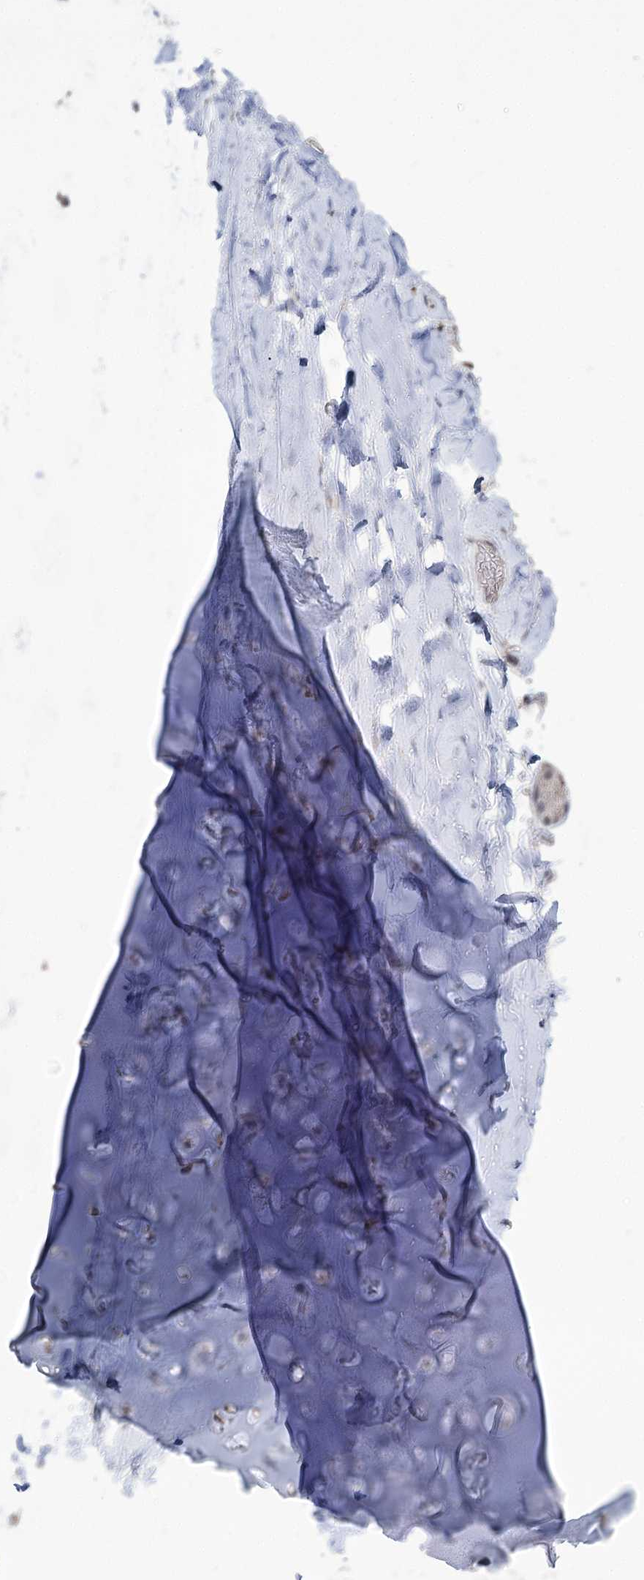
{"staining": {"intensity": "negative", "quantity": "none", "location": "none"}, "tissue": "adipose tissue", "cell_type": "Adipocytes", "image_type": "normal", "snomed": [{"axis": "morphology", "description": "Normal tissue, NOS"}, {"axis": "topography", "description": "Lymph node"}, {"axis": "topography", "description": "Bronchus"}], "caption": "Immunohistochemical staining of normal human adipose tissue reveals no significant positivity in adipocytes.", "gene": "PHYHIPL", "patient": {"sex": "male", "age": 63}}